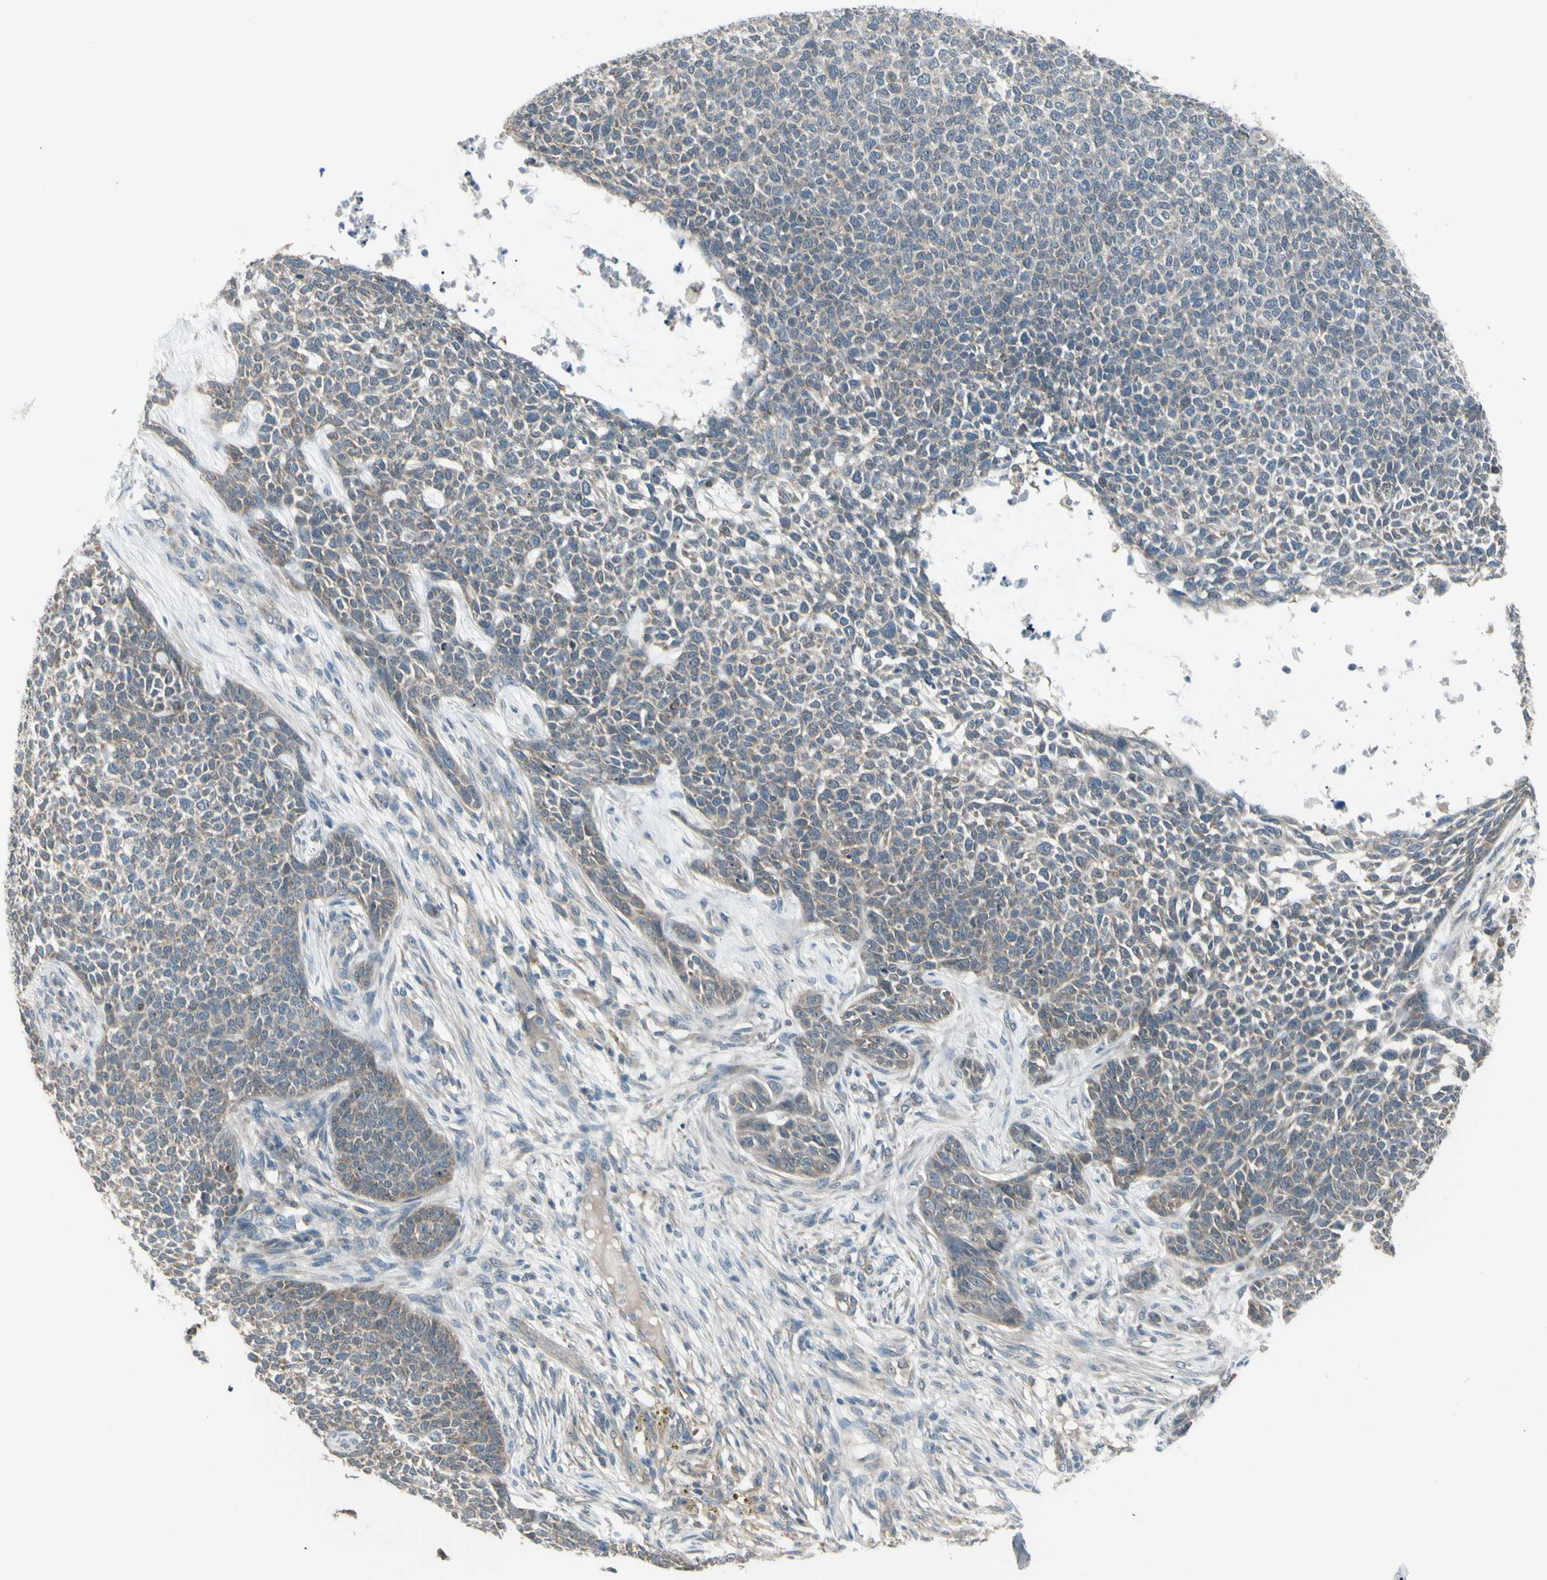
{"staining": {"intensity": "negative", "quantity": "none", "location": "none"}, "tissue": "skin cancer", "cell_type": "Tumor cells", "image_type": "cancer", "snomed": [{"axis": "morphology", "description": "Basal cell carcinoma"}, {"axis": "topography", "description": "Skin"}], "caption": "This is a micrograph of immunohistochemistry (IHC) staining of skin cancer, which shows no positivity in tumor cells.", "gene": "NAXD", "patient": {"sex": "female", "age": 84}}